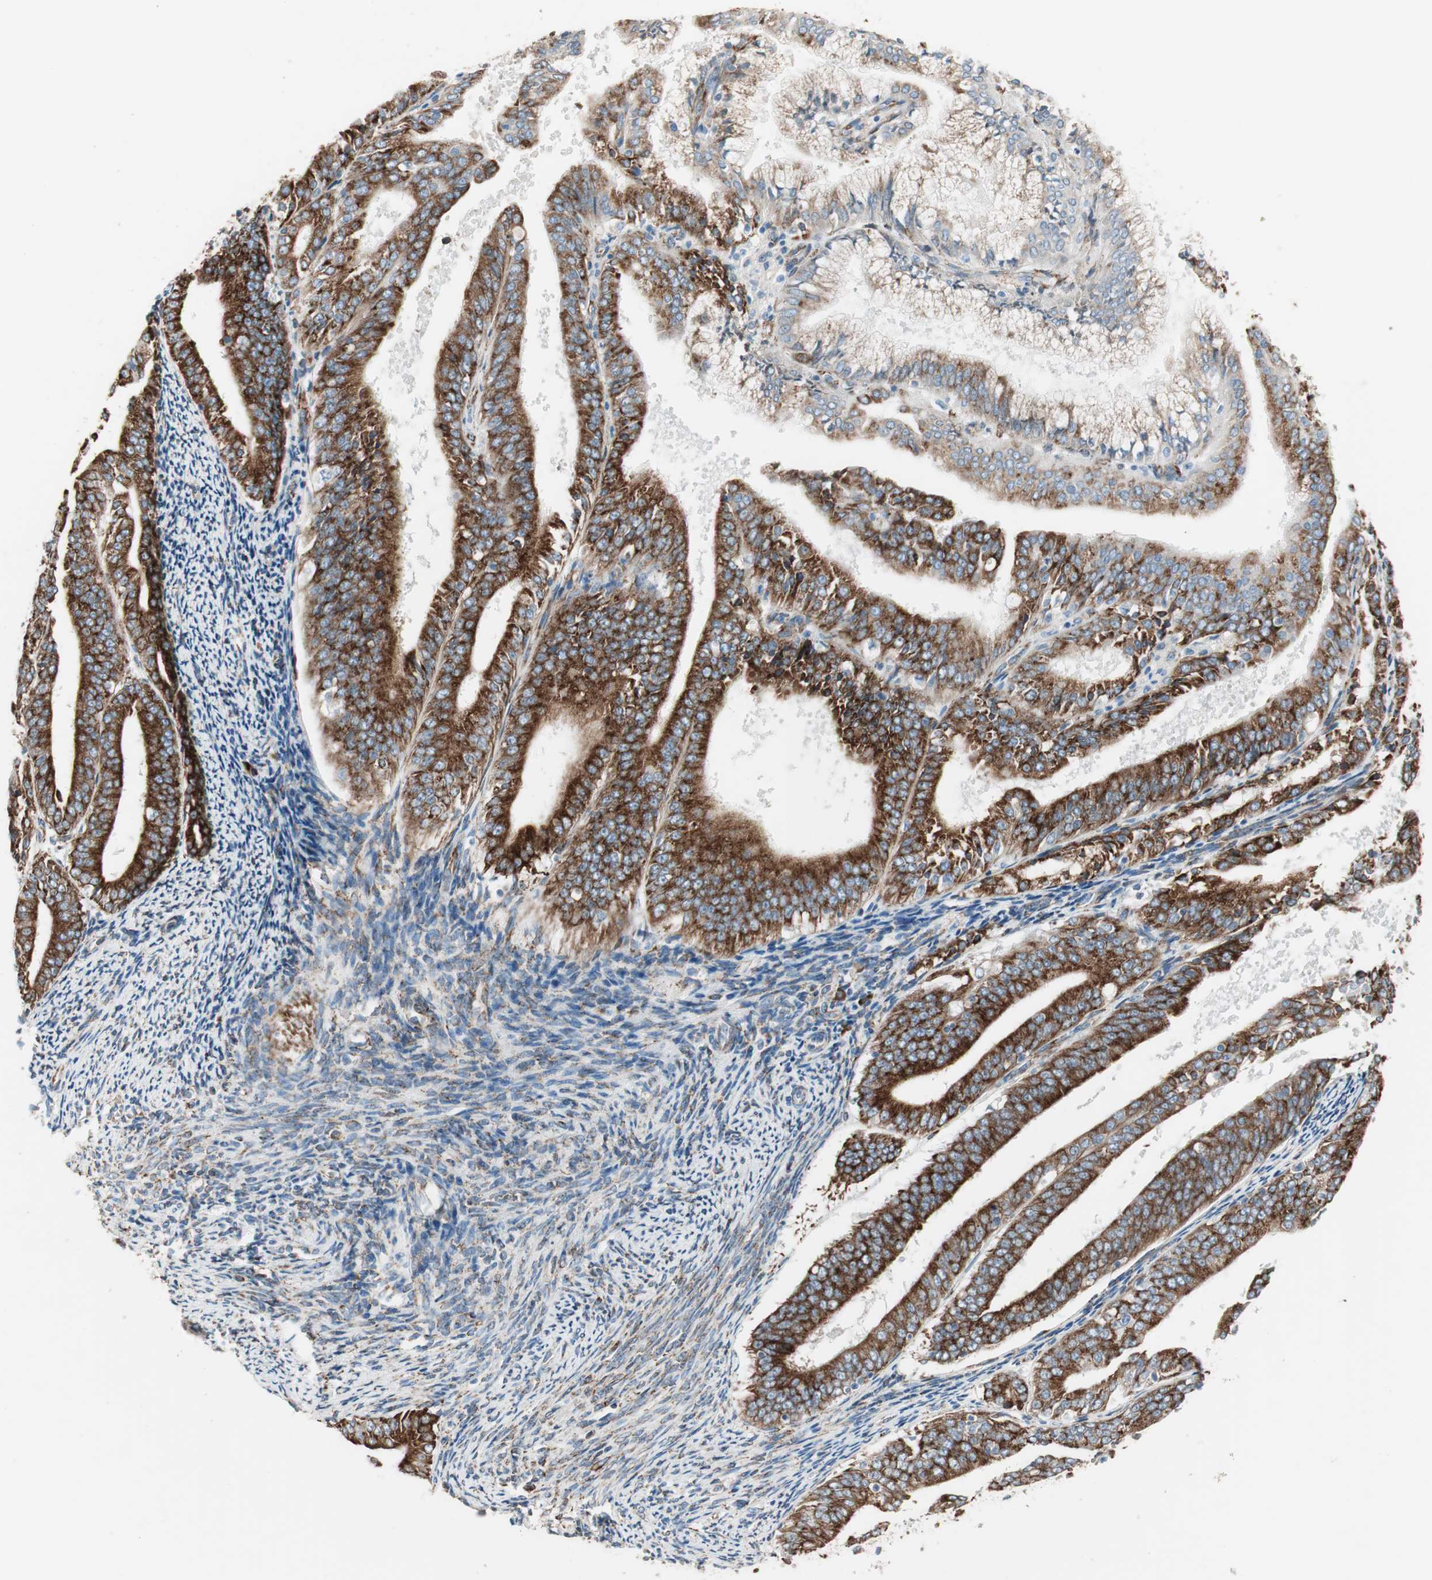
{"staining": {"intensity": "strong", "quantity": ">75%", "location": "cytoplasmic/membranous"}, "tissue": "endometrial cancer", "cell_type": "Tumor cells", "image_type": "cancer", "snomed": [{"axis": "morphology", "description": "Adenocarcinoma, NOS"}, {"axis": "topography", "description": "Endometrium"}], "caption": "Immunohistochemical staining of human endometrial cancer (adenocarcinoma) shows strong cytoplasmic/membranous protein positivity in approximately >75% of tumor cells.", "gene": "P4HTM", "patient": {"sex": "female", "age": 63}}